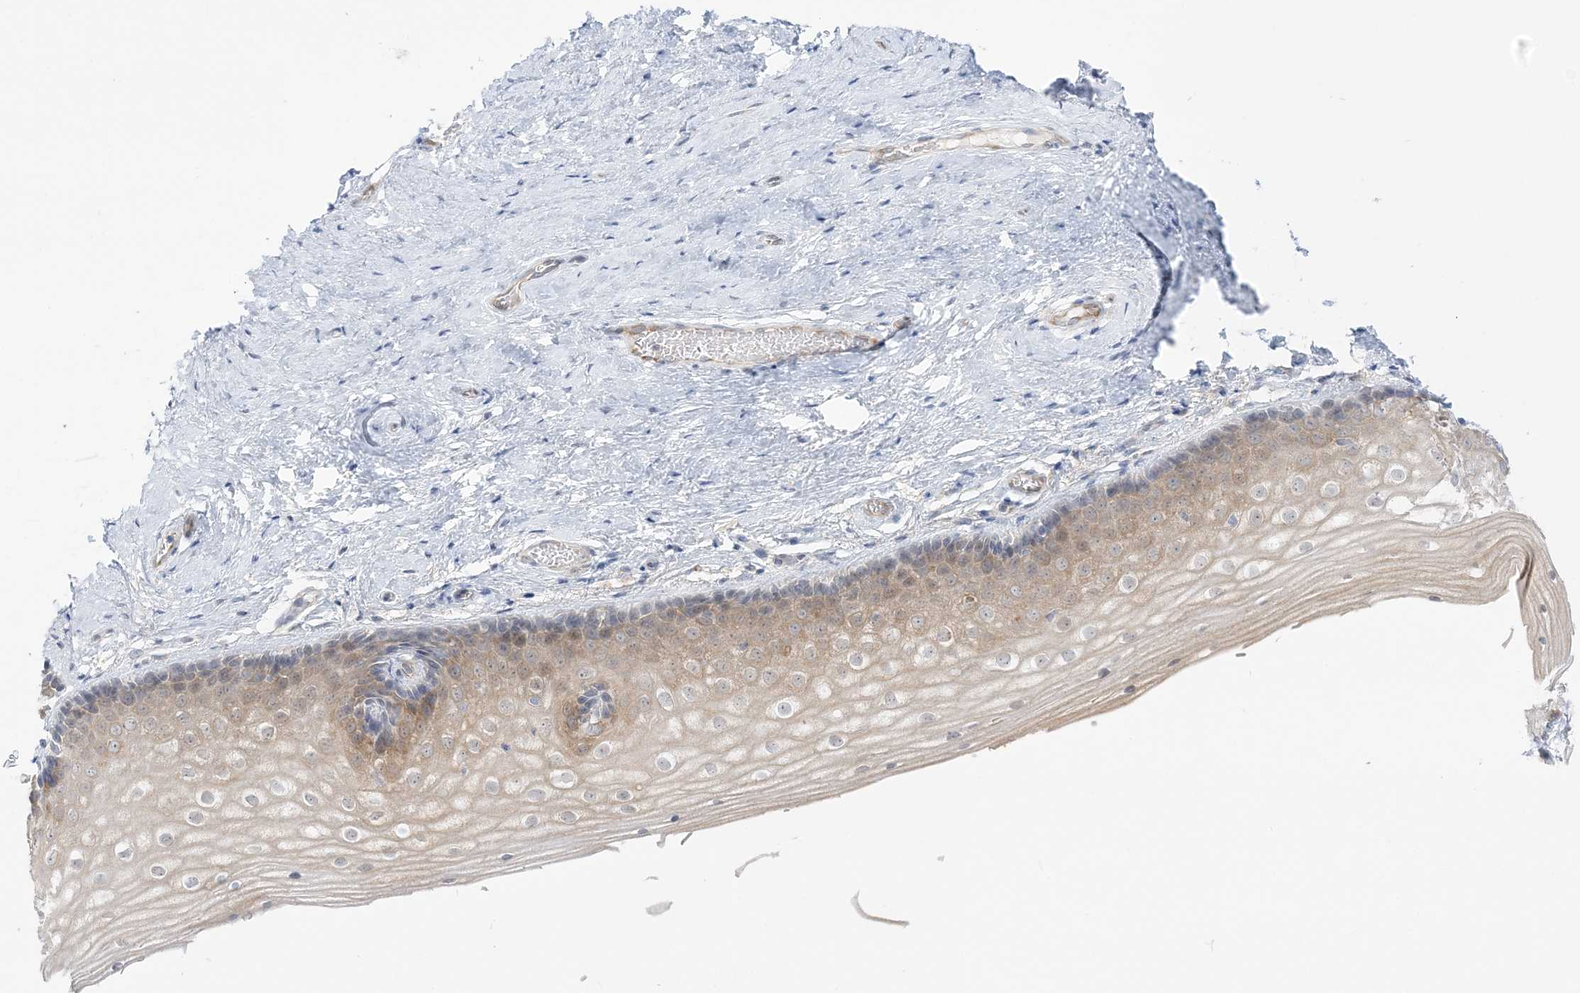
{"staining": {"intensity": "weak", "quantity": "25%-75%", "location": "cytoplasmic/membranous"}, "tissue": "vagina", "cell_type": "Squamous epithelial cells", "image_type": "normal", "snomed": [{"axis": "morphology", "description": "Normal tissue, NOS"}, {"axis": "topography", "description": "Vagina"}], "caption": "Immunohistochemistry staining of normal vagina, which demonstrates low levels of weak cytoplasmic/membranous expression in about 25%-75% of squamous epithelial cells indicating weak cytoplasmic/membranous protein positivity. The staining was performed using DAB (3,3'-diaminobenzidine) (brown) for protein detection and nuclei were counterstained in hematoxylin (blue).", "gene": "THADA", "patient": {"sex": "female", "age": 46}}